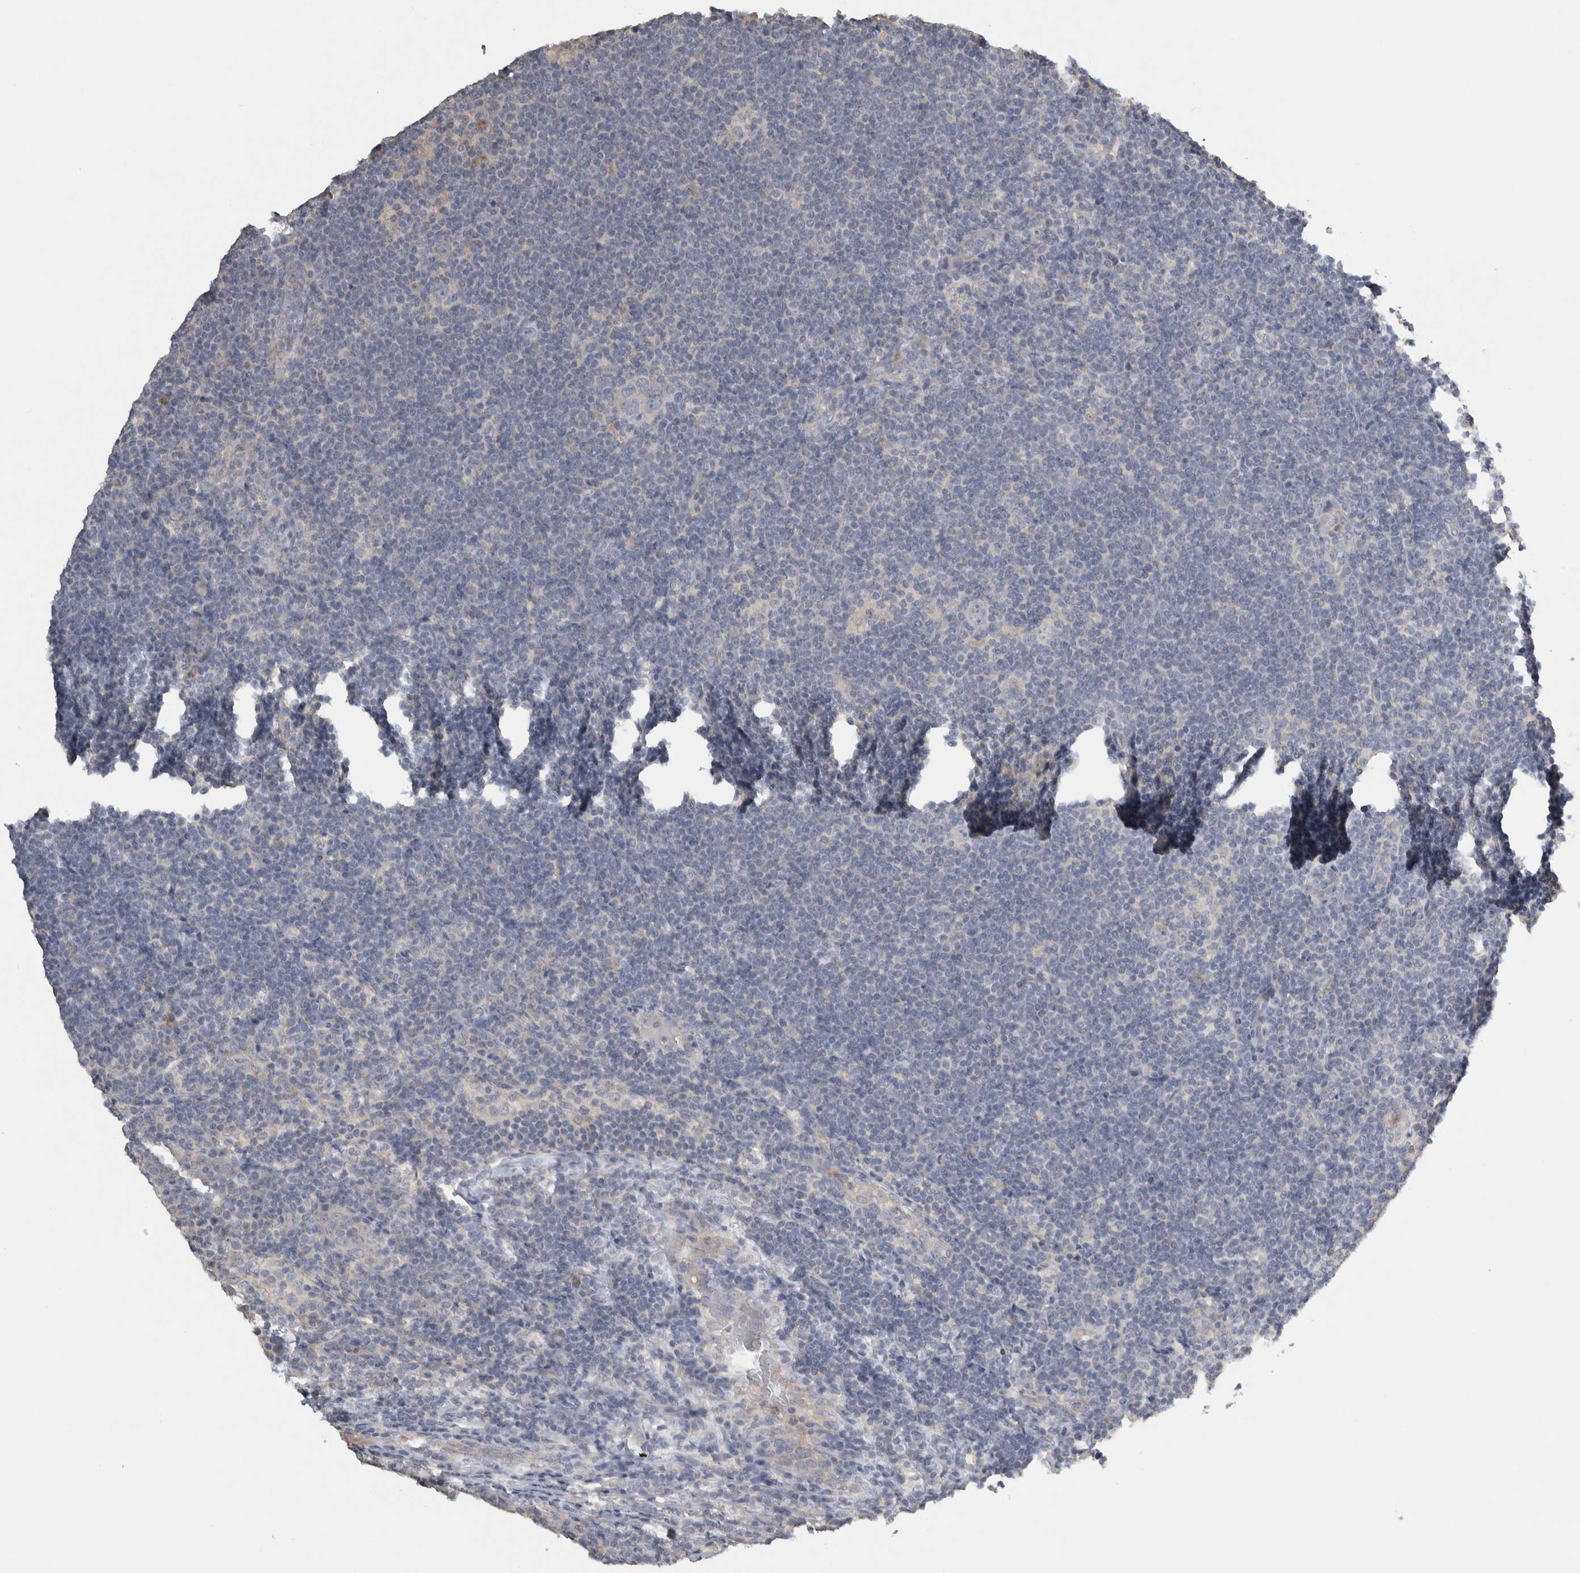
{"staining": {"intensity": "negative", "quantity": "none", "location": "none"}, "tissue": "lymphoma", "cell_type": "Tumor cells", "image_type": "cancer", "snomed": [{"axis": "morphology", "description": "Hodgkin's disease, NOS"}, {"axis": "topography", "description": "Lymph node"}], "caption": "Tumor cells are negative for brown protein staining in Hodgkin's disease.", "gene": "EIF3H", "patient": {"sex": "female", "age": 57}}